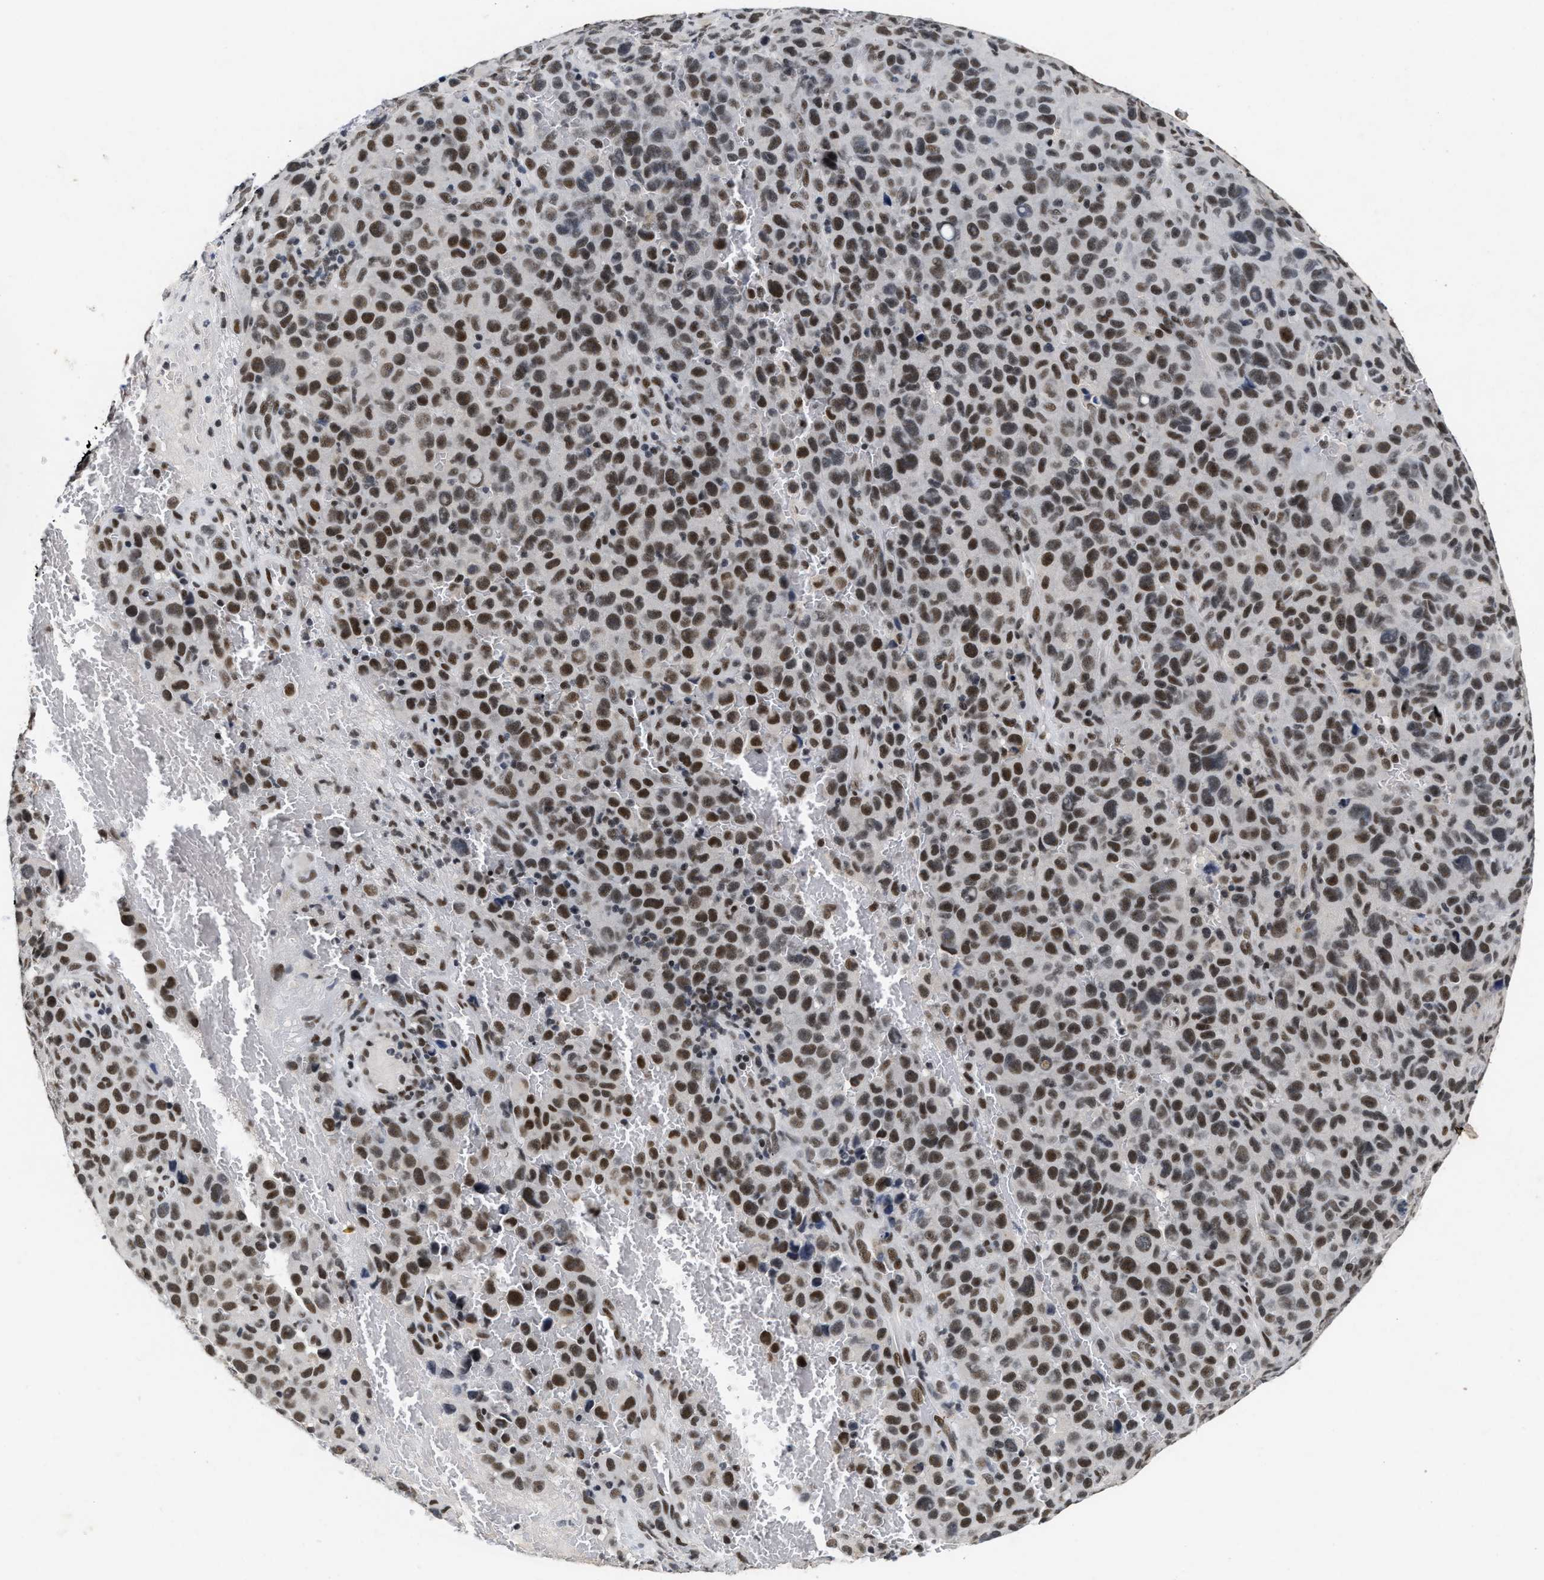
{"staining": {"intensity": "strong", "quantity": ">75%", "location": "nuclear"}, "tissue": "melanoma", "cell_type": "Tumor cells", "image_type": "cancer", "snomed": [{"axis": "morphology", "description": "Malignant melanoma, NOS"}, {"axis": "topography", "description": "Skin"}], "caption": "About >75% of tumor cells in malignant melanoma show strong nuclear protein staining as visualized by brown immunohistochemical staining.", "gene": "INIP", "patient": {"sex": "female", "age": 82}}